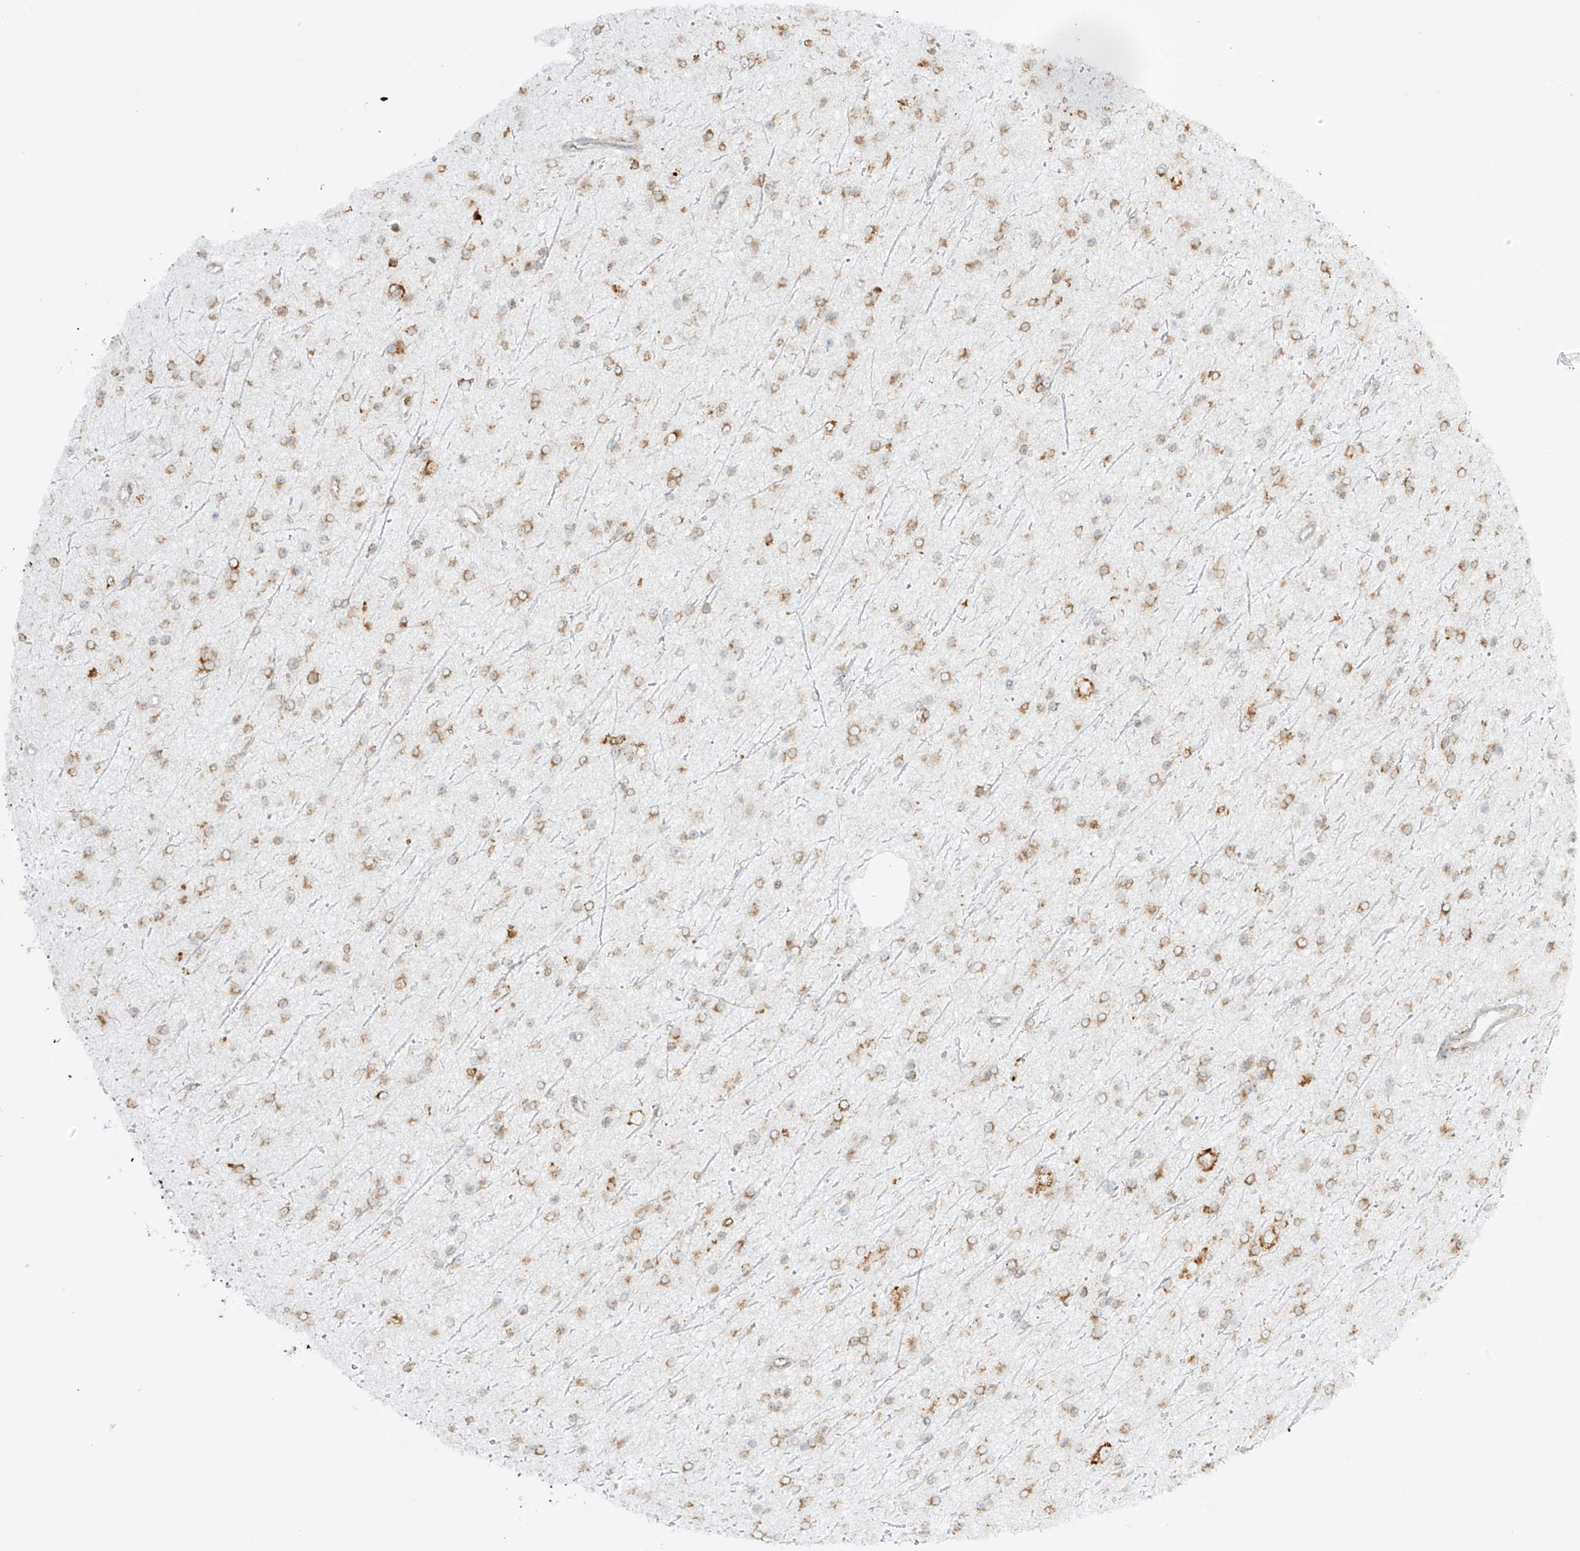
{"staining": {"intensity": "moderate", "quantity": ">75%", "location": "cytoplasmic/membranous"}, "tissue": "glioma", "cell_type": "Tumor cells", "image_type": "cancer", "snomed": [{"axis": "morphology", "description": "Glioma, malignant, Low grade"}, {"axis": "topography", "description": "Cerebral cortex"}], "caption": "Immunohistochemical staining of human malignant glioma (low-grade) shows moderate cytoplasmic/membranous protein staining in approximately >75% of tumor cells.", "gene": "LRRC59", "patient": {"sex": "female", "age": 39}}